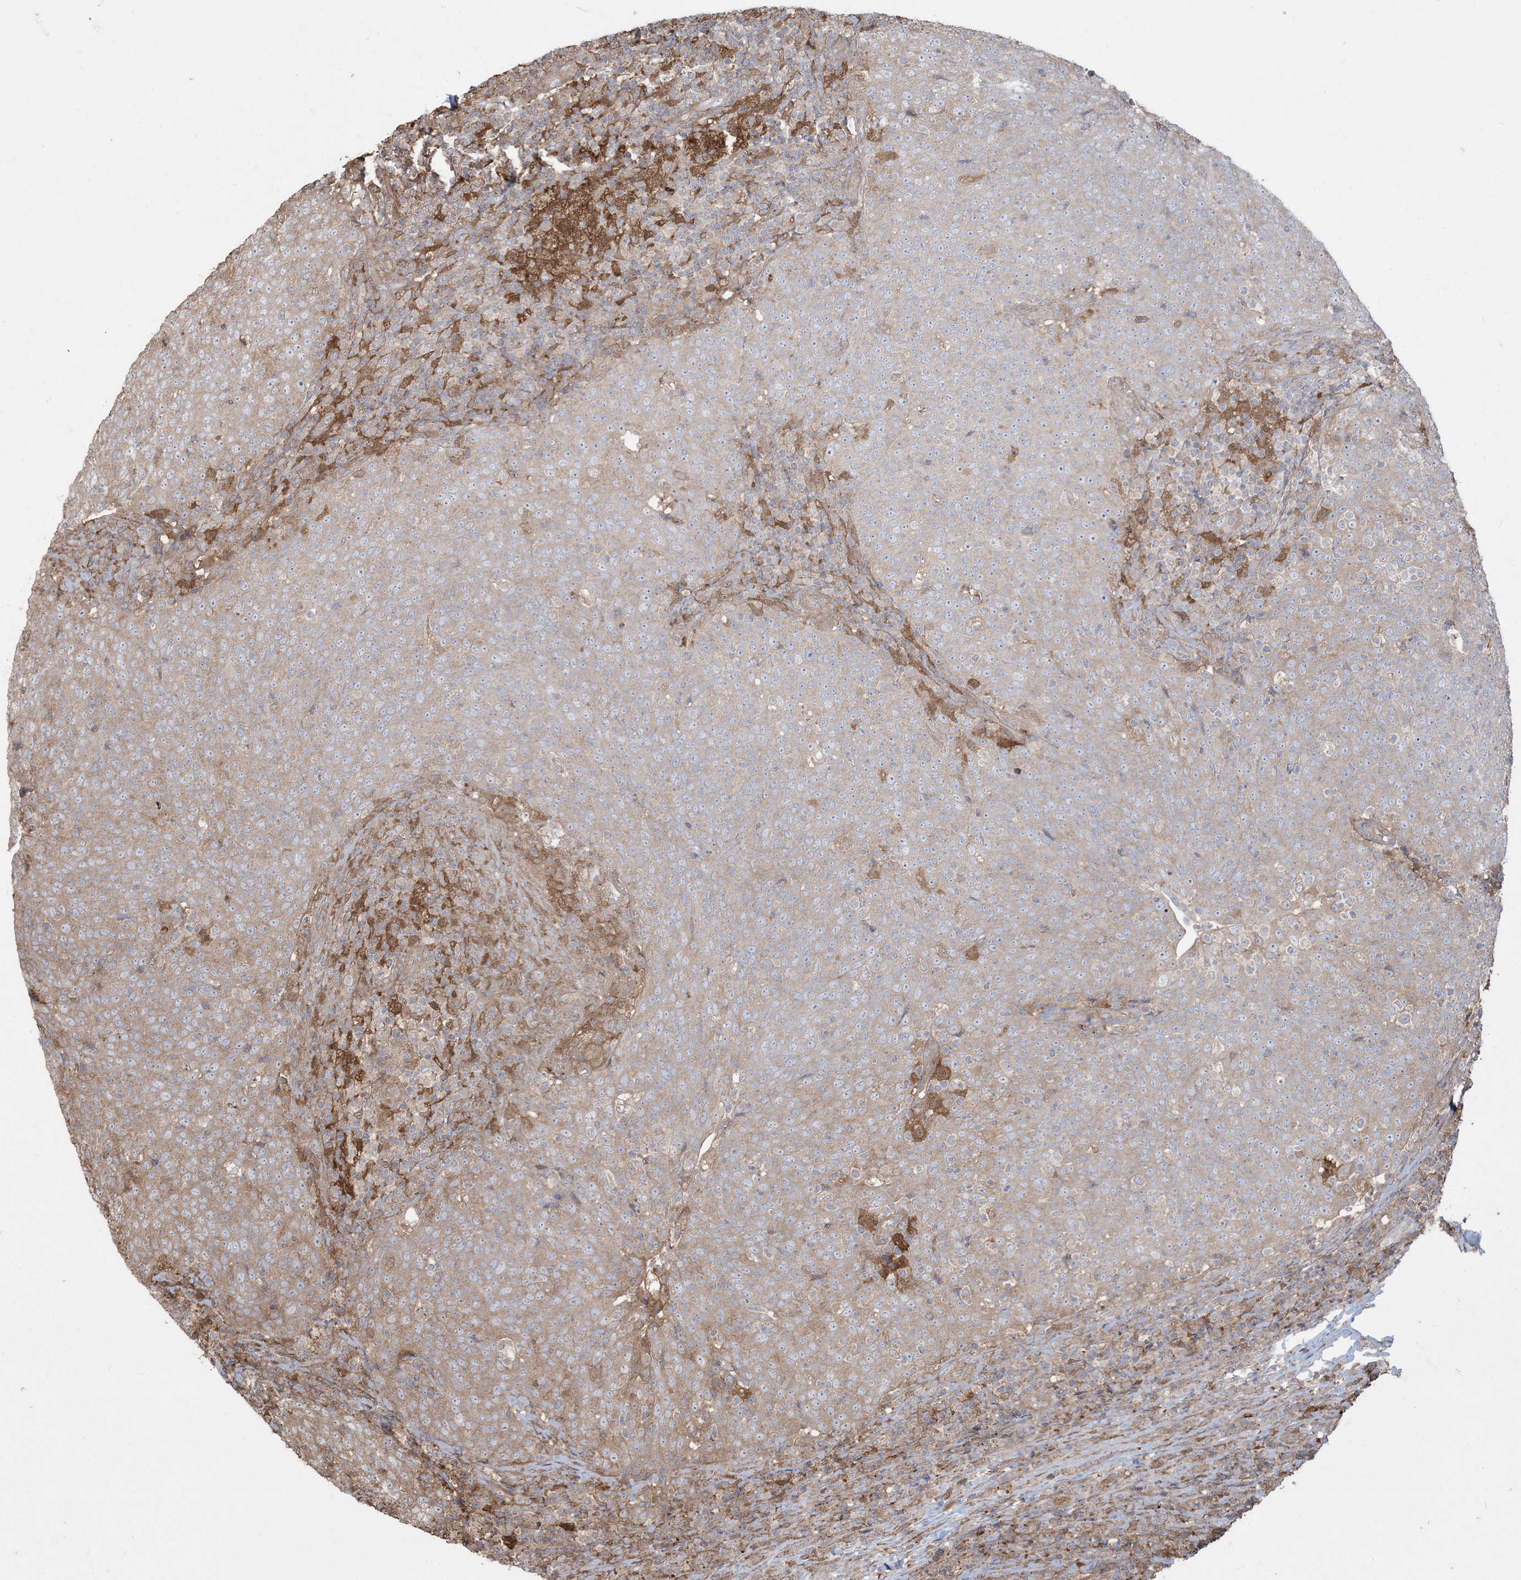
{"staining": {"intensity": "moderate", "quantity": "25%-75%", "location": "cytoplasmic/membranous"}, "tissue": "head and neck cancer", "cell_type": "Tumor cells", "image_type": "cancer", "snomed": [{"axis": "morphology", "description": "Squamous cell carcinoma, NOS"}, {"axis": "morphology", "description": "Squamous cell carcinoma, metastatic, NOS"}, {"axis": "topography", "description": "Lymph node"}, {"axis": "topography", "description": "Head-Neck"}], "caption": "Head and neck squamous cell carcinoma stained for a protein reveals moderate cytoplasmic/membranous positivity in tumor cells.", "gene": "HNMT", "patient": {"sex": "male", "age": 62}}